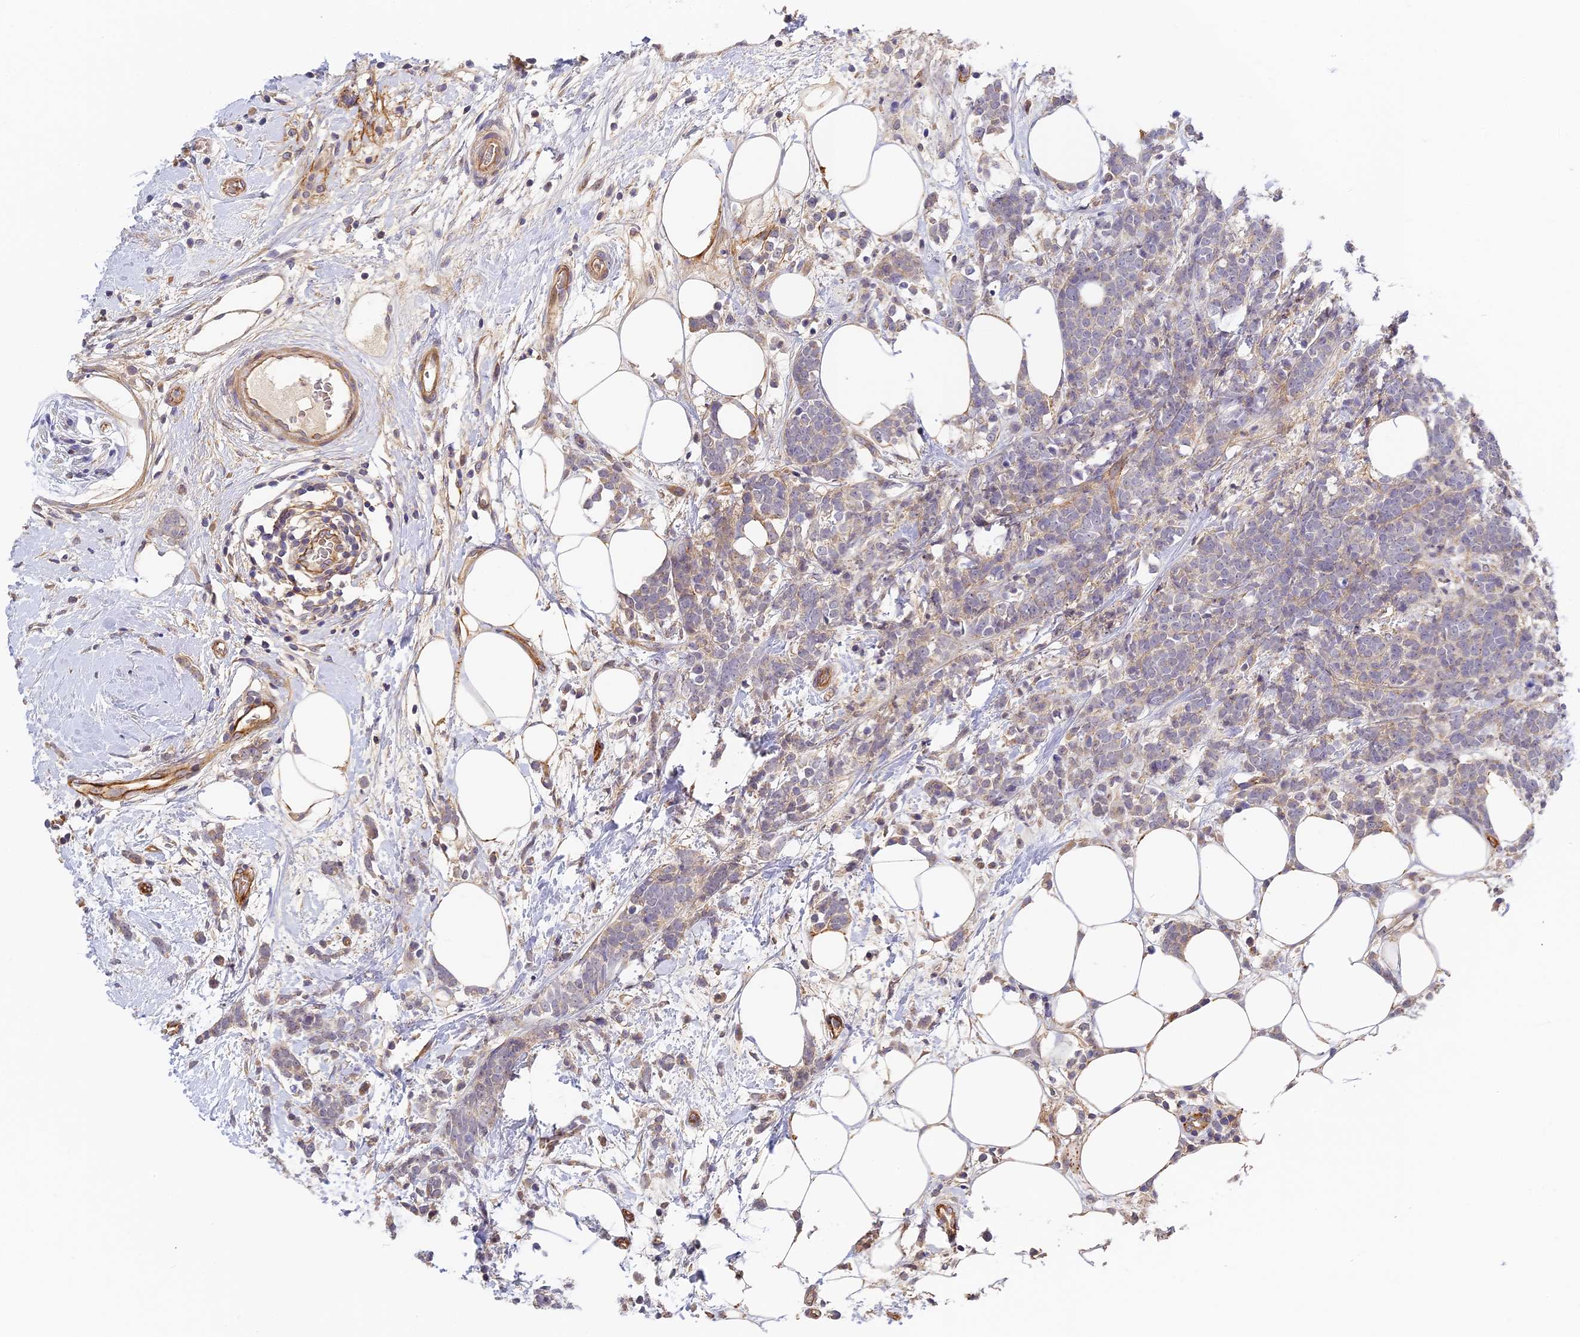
{"staining": {"intensity": "weak", "quantity": "<25%", "location": "cytoplasmic/membranous"}, "tissue": "breast cancer", "cell_type": "Tumor cells", "image_type": "cancer", "snomed": [{"axis": "morphology", "description": "Lobular carcinoma"}, {"axis": "topography", "description": "Breast"}], "caption": "This is an IHC micrograph of human breast cancer (lobular carcinoma). There is no expression in tumor cells.", "gene": "MISP3", "patient": {"sex": "female", "age": 58}}